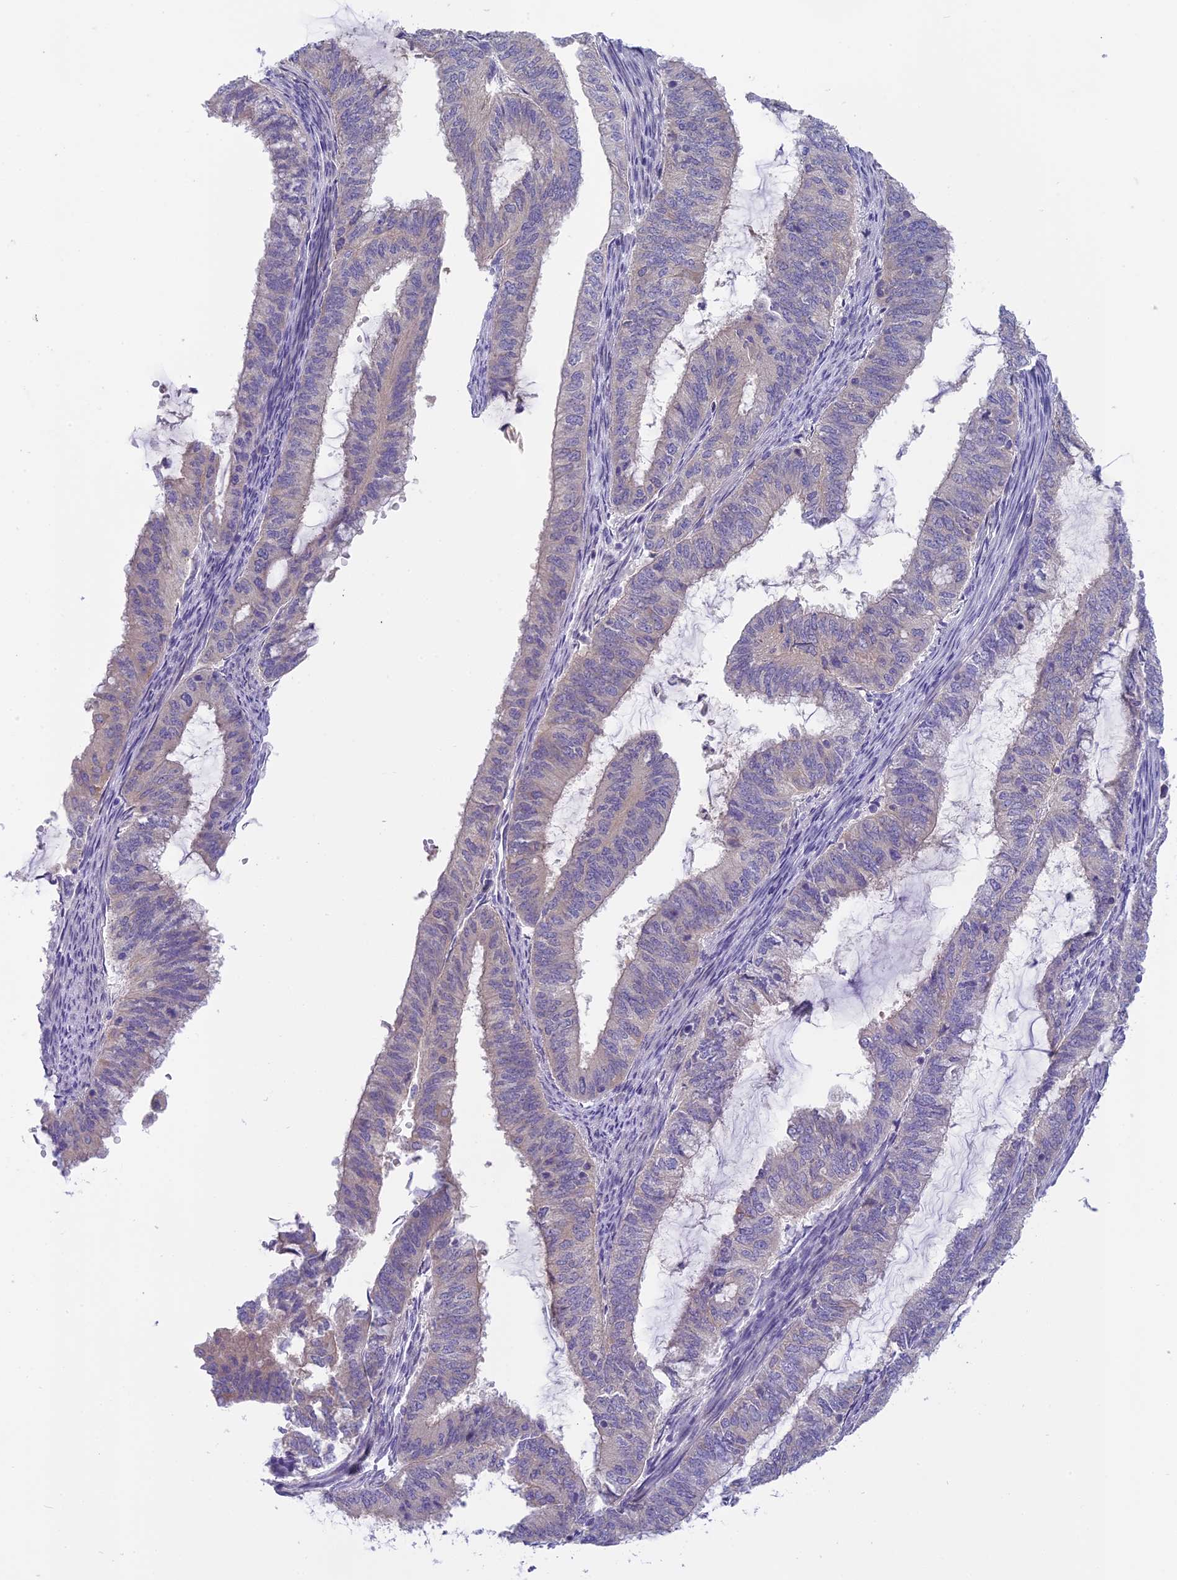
{"staining": {"intensity": "negative", "quantity": "none", "location": "none"}, "tissue": "endometrial cancer", "cell_type": "Tumor cells", "image_type": "cancer", "snomed": [{"axis": "morphology", "description": "Adenocarcinoma, NOS"}, {"axis": "topography", "description": "Endometrium"}], "caption": "Micrograph shows no significant protein expression in tumor cells of endometrial adenocarcinoma.", "gene": "ARHGEF37", "patient": {"sex": "female", "age": 51}}